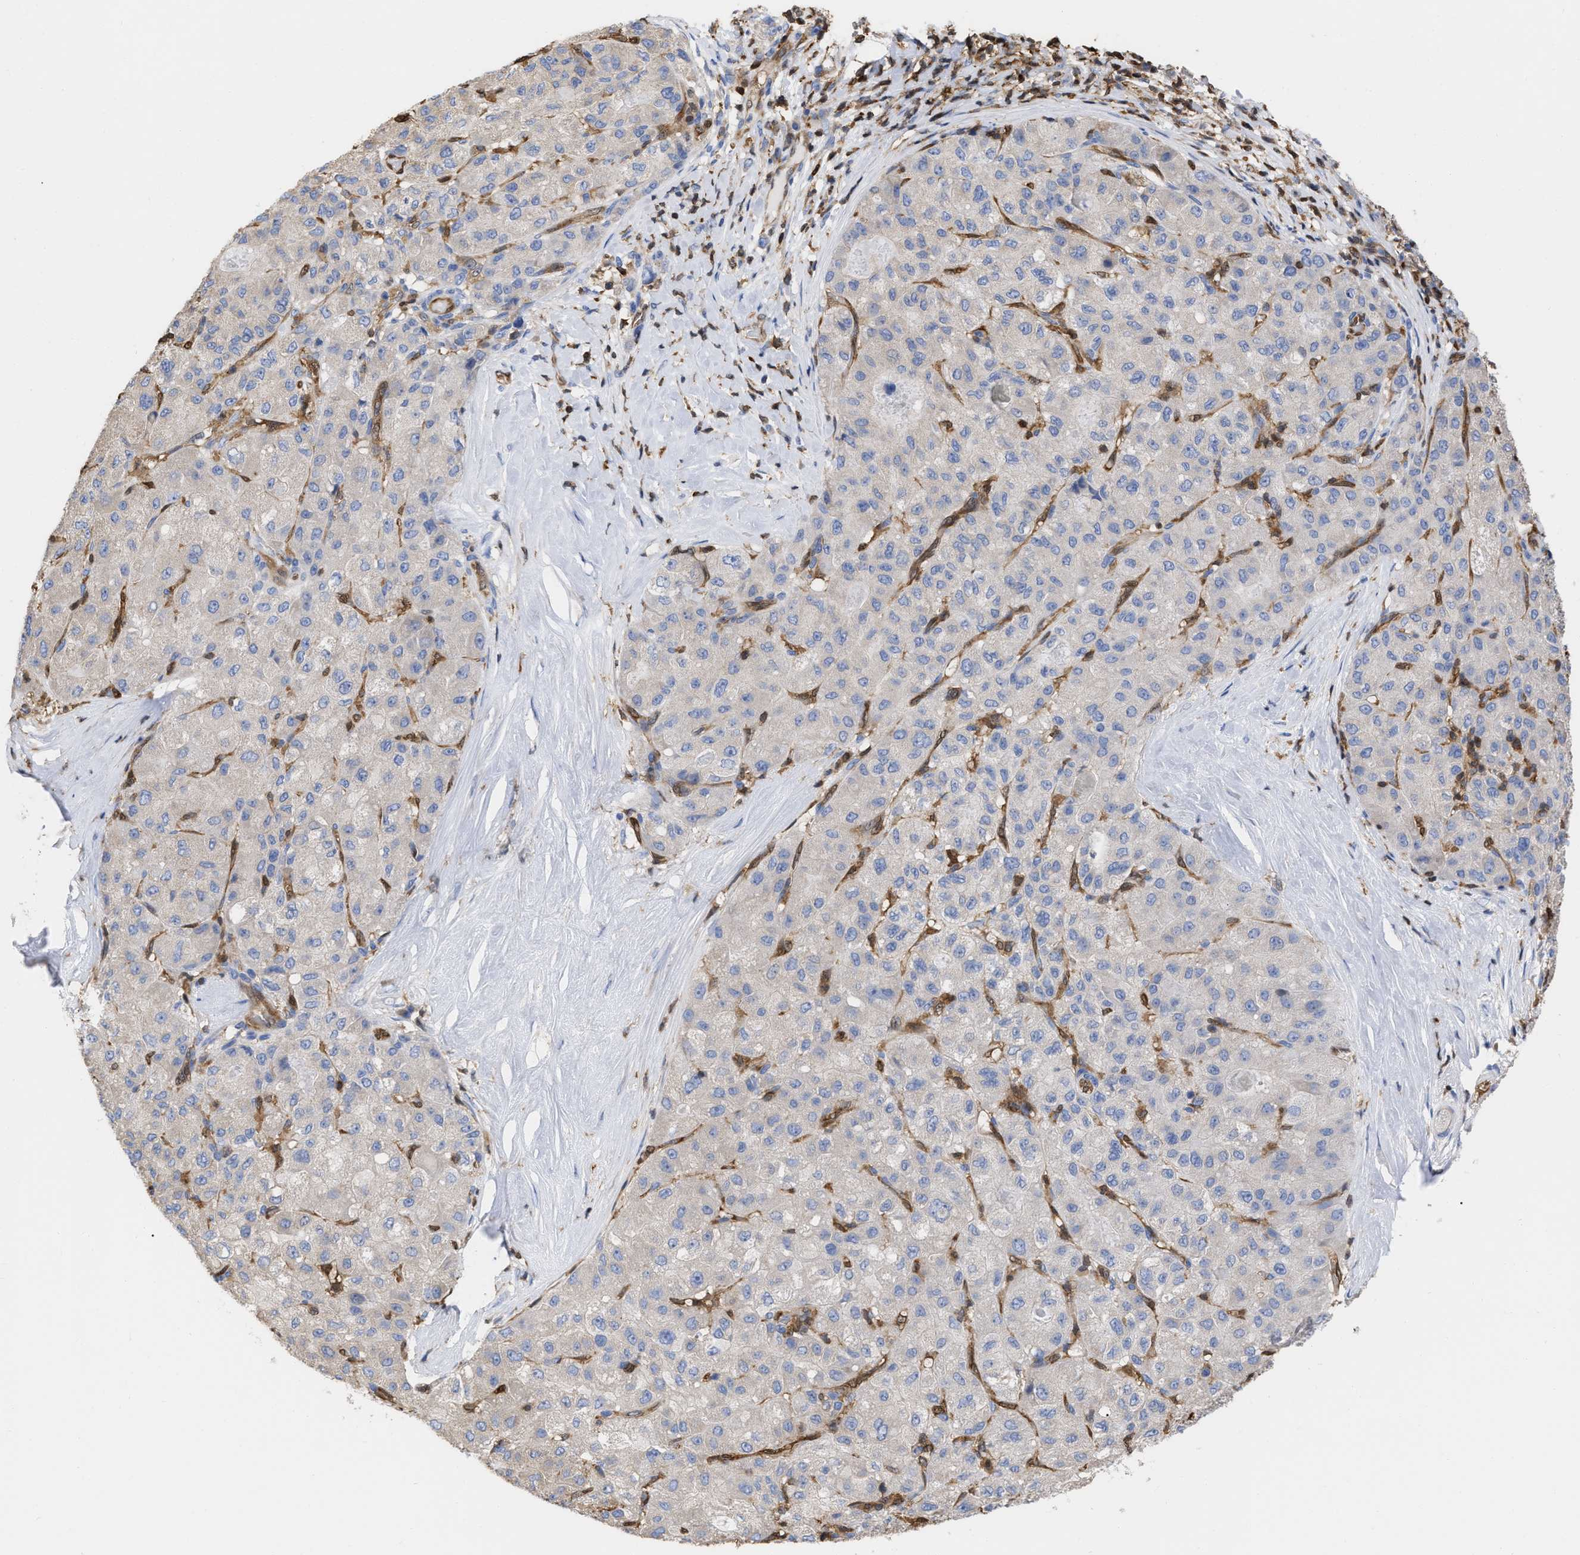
{"staining": {"intensity": "weak", "quantity": ">75%", "location": "cytoplasmic/membranous"}, "tissue": "liver cancer", "cell_type": "Tumor cells", "image_type": "cancer", "snomed": [{"axis": "morphology", "description": "Carcinoma, Hepatocellular, NOS"}, {"axis": "topography", "description": "Liver"}], "caption": "Immunohistochemistry (DAB (3,3'-diaminobenzidine)) staining of liver cancer (hepatocellular carcinoma) shows weak cytoplasmic/membranous protein positivity in approximately >75% of tumor cells. The protein is stained brown, and the nuclei are stained in blue (DAB IHC with brightfield microscopy, high magnification).", "gene": "GIMAP4", "patient": {"sex": "male", "age": 80}}